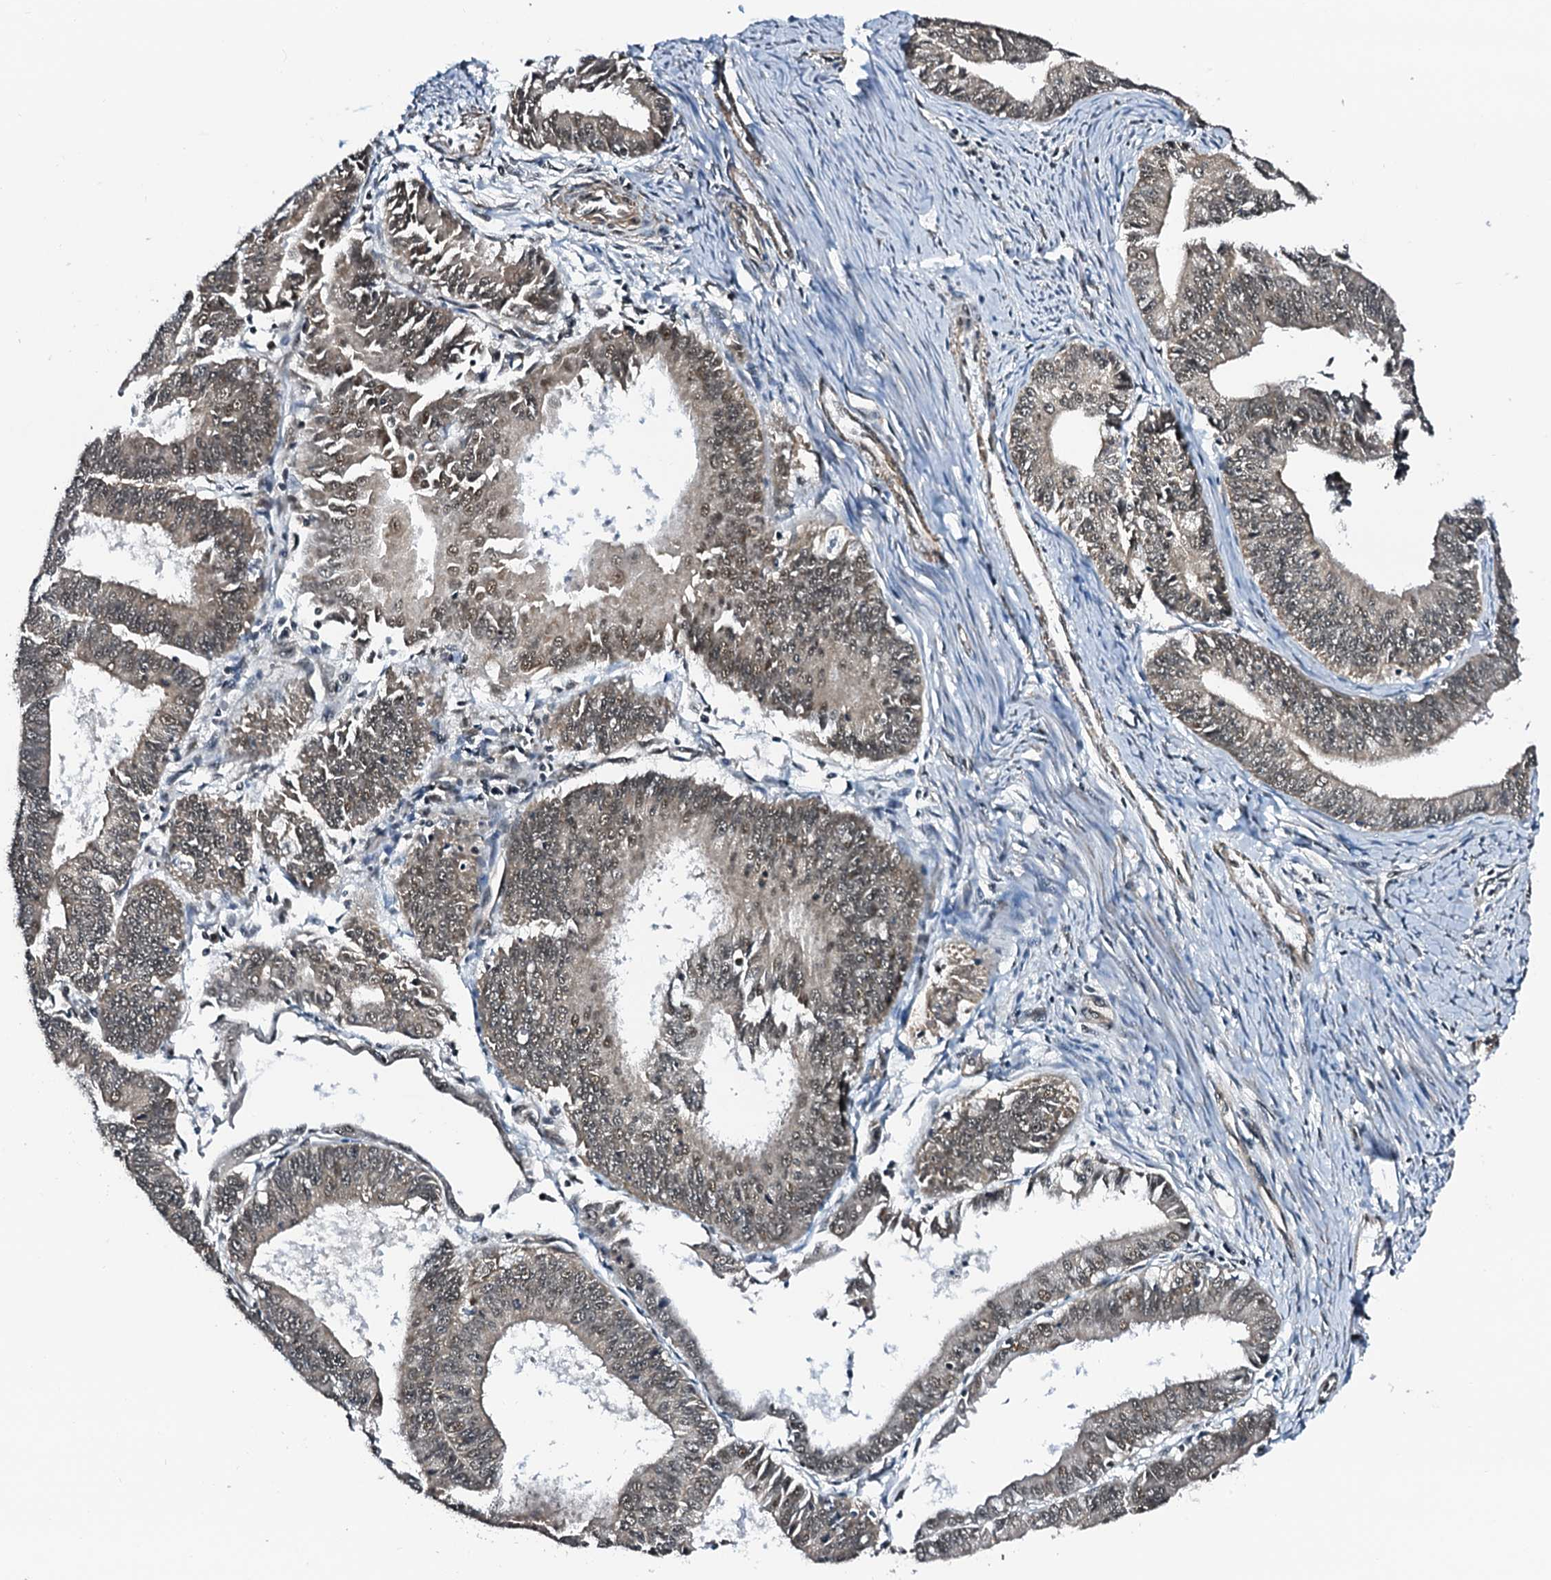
{"staining": {"intensity": "moderate", "quantity": ">75%", "location": "nuclear"}, "tissue": "endometrial cancer", "cell_type": "Tumor cells", "image_type": "cancer", "snomed": [{"axis": "morphology", "description": "Adenocarcinoma, NOS"}, {"axis": "topography", "description": "Endometrium"}], "caption": "DAB immunohistochemical staining of human endometrial adenocarcinoma shows moderate nuclear protein staining in about >75% of tumor cells.", "gene": "CWC15", "patient": {"sex": "female", "age": 73}}